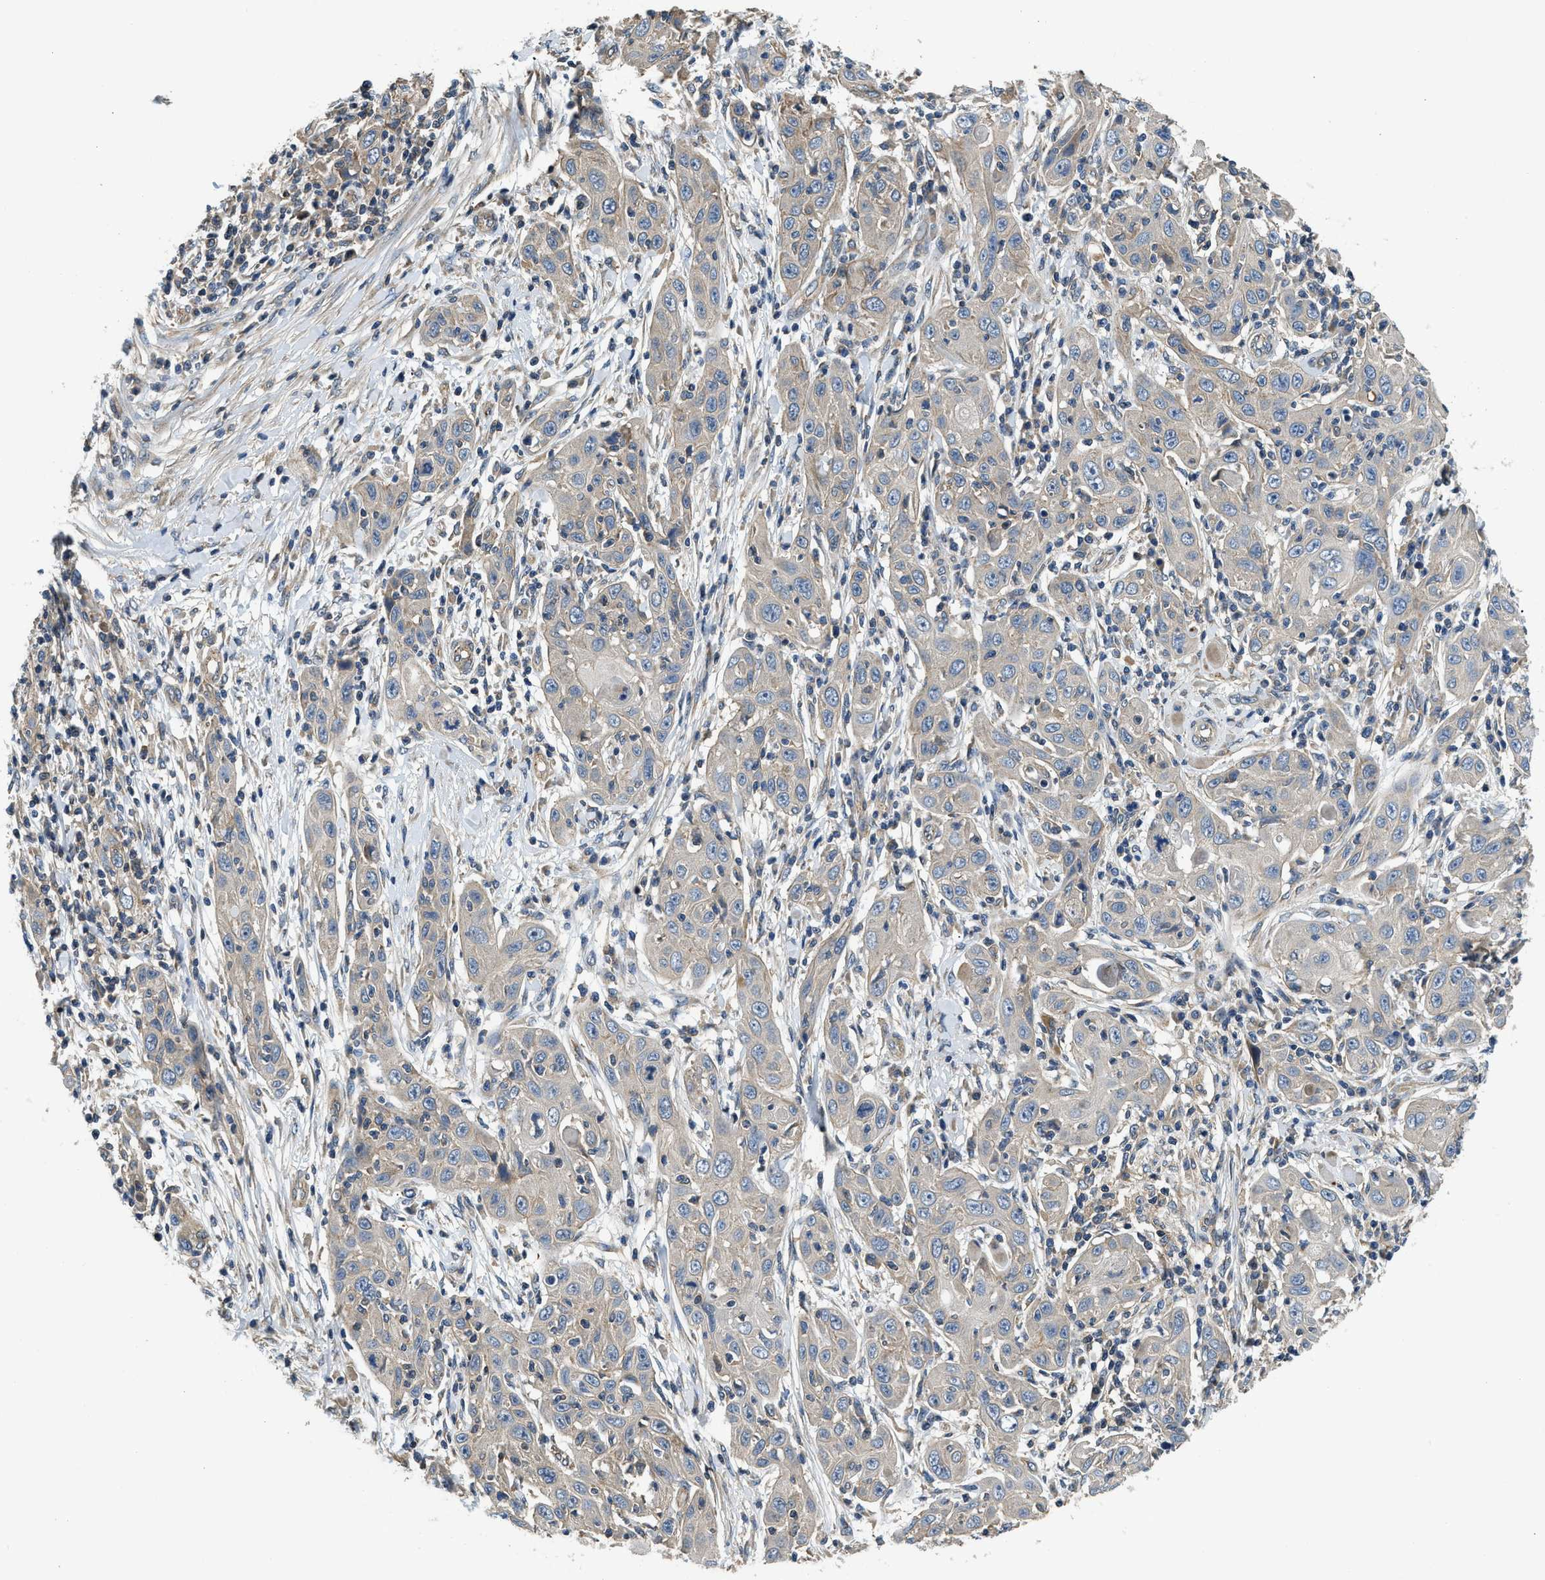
{"staining": {"intensity": "weak", "quantity": ">75%", "location": "cytoplasmic/membranous"}, "tissue": "skin cancer", "cell_type": "Tumor cells", "image_type": "cancer", "snomed": [{"axis": "morphology", "description": "Squamous cell carcinoma, NOS"}, {"axis": "topography", "description": "Skin"}], "caption": "Approximately >75% of tumor cells in human skin cancer (squamous cell carcinoma) show weak cytoplasmic/membranous protein expression as visualized by brown immunohistochemical staining.", "gene": "IL3RA", "patient": {"sex": "female", "age": 88}}